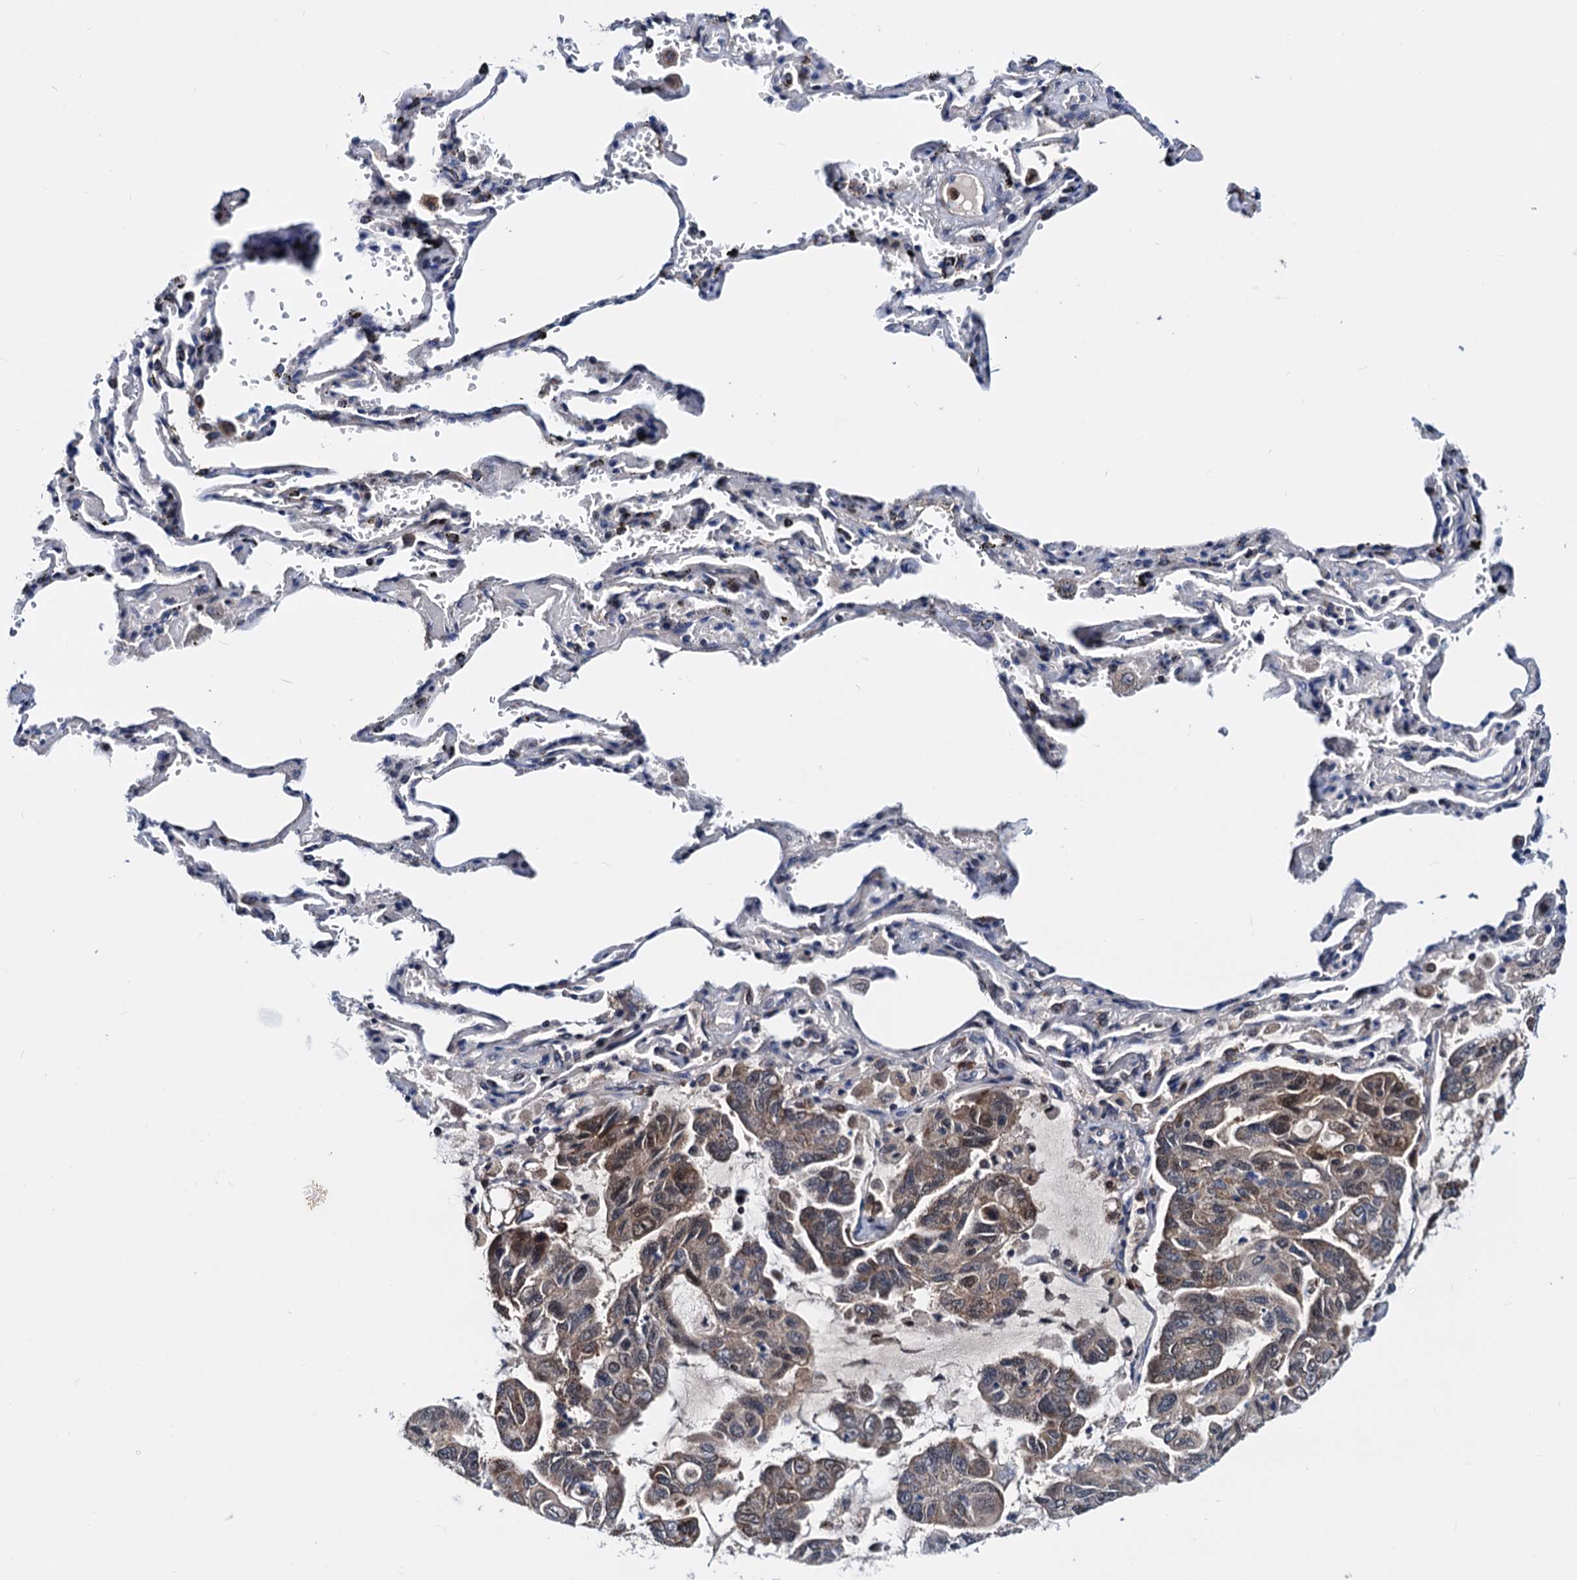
{"staining": {"intensity": "weak", "quantity": "25%-75%", "location": "cytoplasmic/membranous"}, "tissue": "lung cancer", "cell_type": "Tumor cells", "image_type": "cancer", "snomed": [{"axis": "morphology", "description": "Adenocarcinoma, NOS"}, {"axis": "topography", "description": "Lung"}], "caption": "An immunohistochemistry image of tumor tissue is shown. Protein staining in brown labels weak cytoplasmic/membranous positivity in adenocarcinoma (lung) within tumor cells. (DAB (3,3'-diaminobenzidine) IHC with brightfield microscopy, high magnification).", "gene": "COA4", "patient": {"sex": "male", "age": 64}}